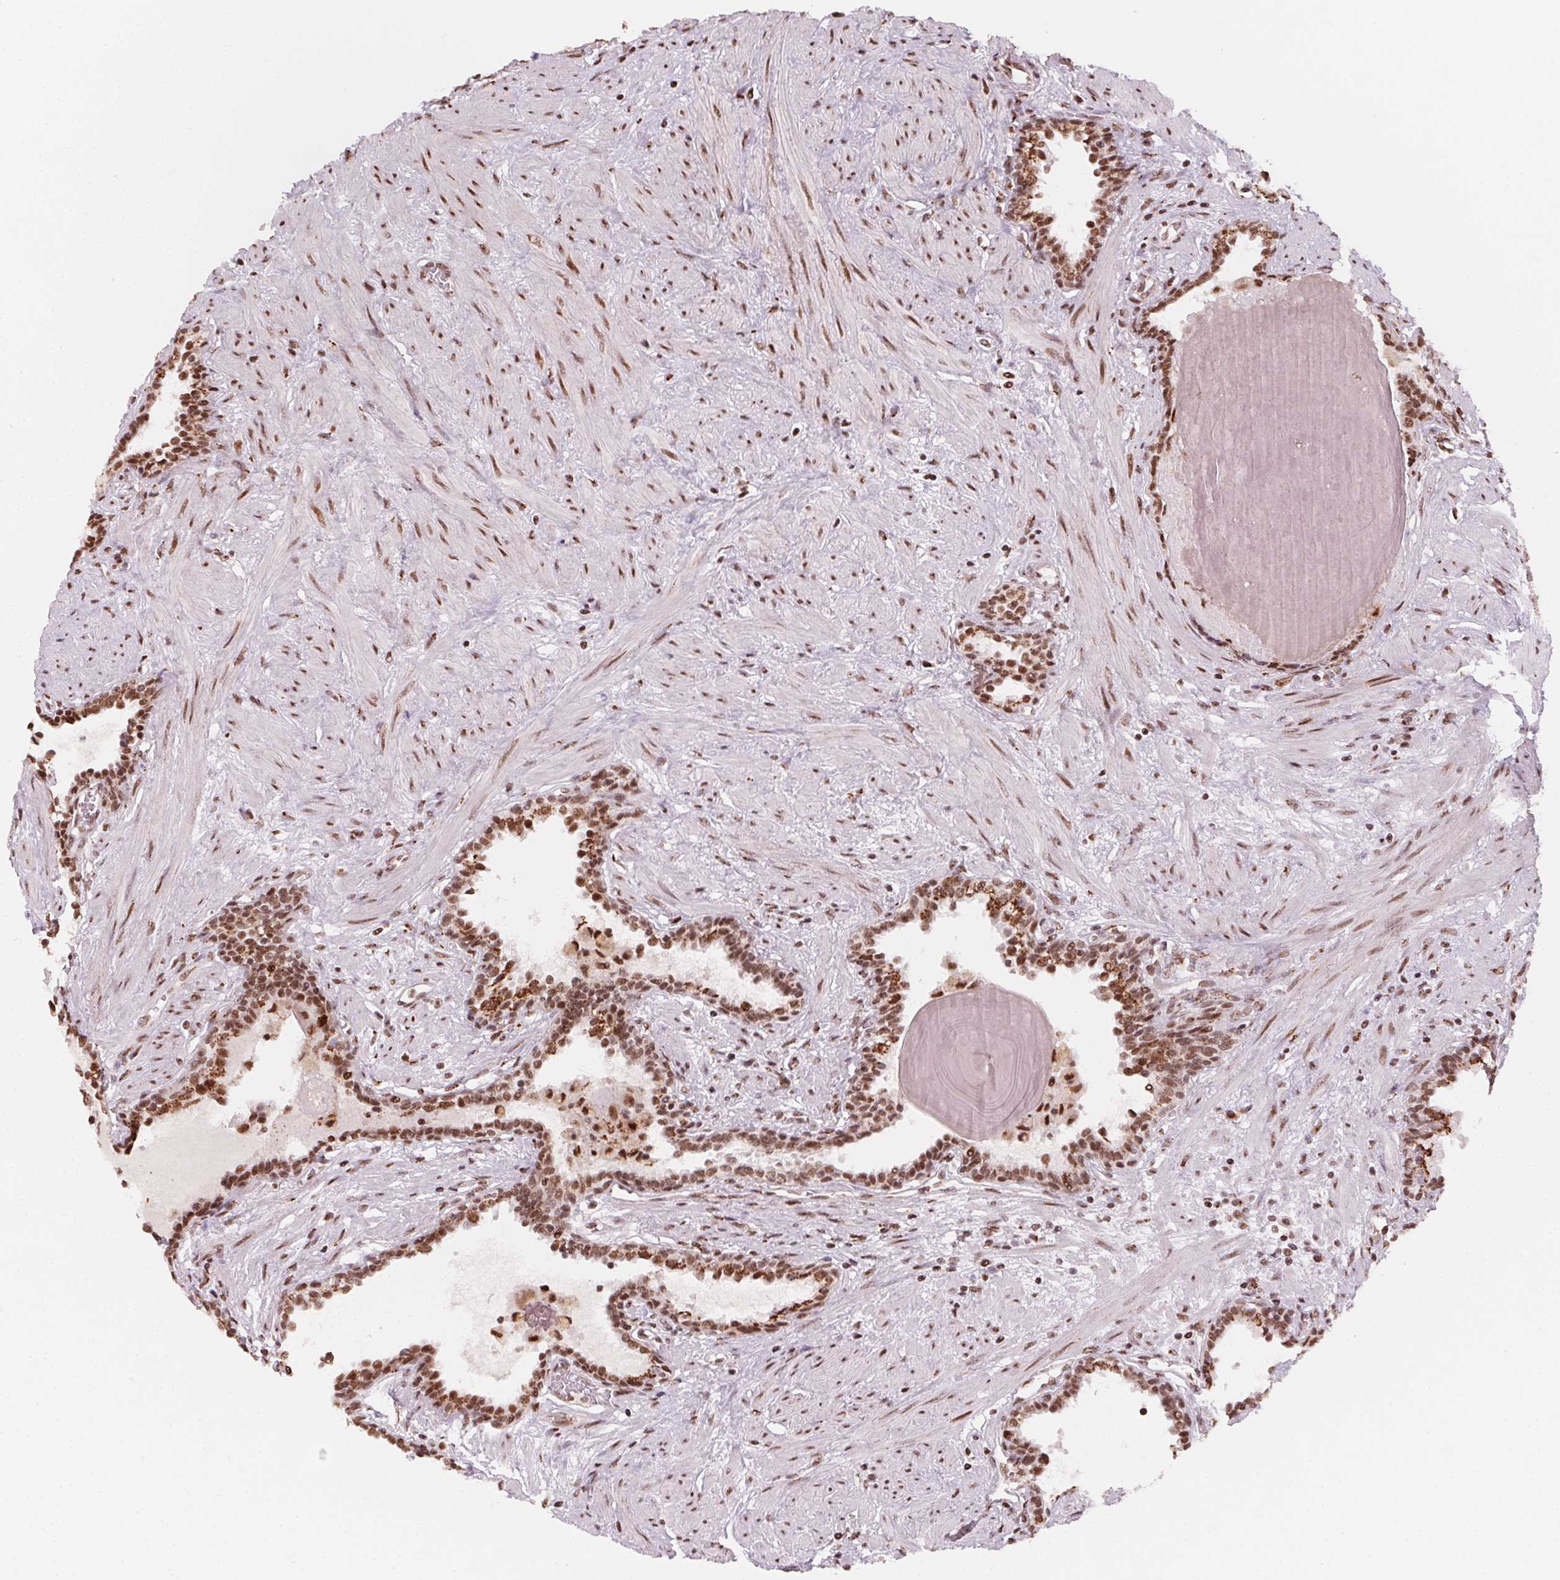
{"staining": {"intensity": "strong", "quantity": ">75%", "location": "cytoplasmic/membranous,nuclear"}, "tissue": "prostate", "cell_type": "Glandular cells", "image_type": "normal", "snomed": [{"axis": "morphology", "description": "Normal tissue, NOS"}, {"axis": "topography", "description": "Prostate"}], "caption": "Brown immunohistochemical staining in normal prostate displays strong cytoplasmic/membranous,nuclear positivity in approximately >75% of glandular cells. (DAB (3,3'-diaminobenzidine) = brown stain, brightfield microscopy at high magnification).", "gene": "TOPORS", "patient": {"sex": "male", "age": 55}}